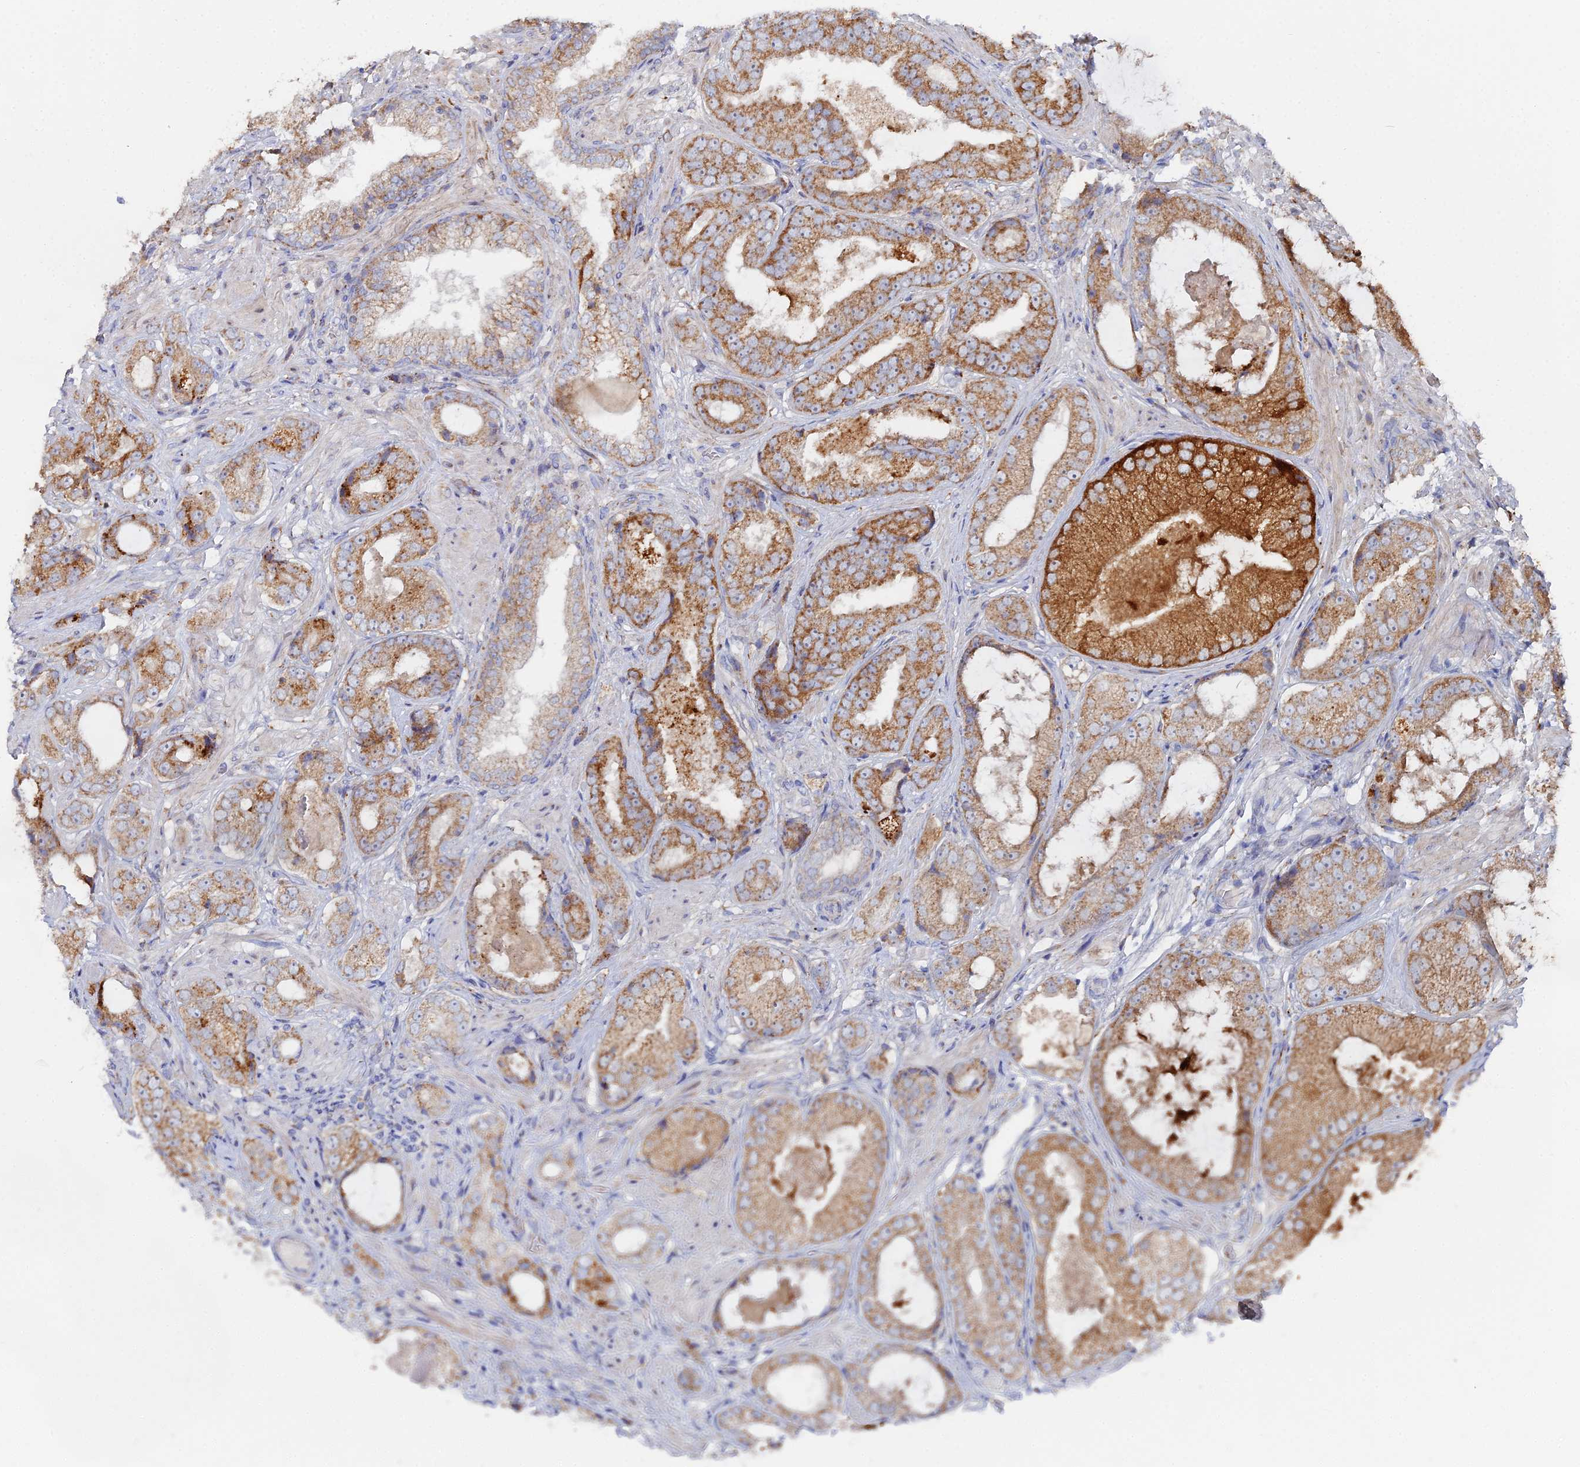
{"staining": {"intensity": "strong", "quantity": ">75%", "location": "cytoplasmic/membranous"}, "tissue": "prostate cancer", "cell_type": "Tumor cells", "image_type": "cancer", "snomed": [{"axis": "morphology", "description": "Adenocarcinoma, High grade"}, {"axis": "topography", "description": "Prostate"}], "caption": "A photomicrograph showing strong cytoplasmic/membranous positivity in about >75% of tumor cells in prostate high-grade adenocarcinoma, as visualized by brown immunohistochemical staining.", "gene": "MPC1", "patient": {"sex": "male", "age": 59}}